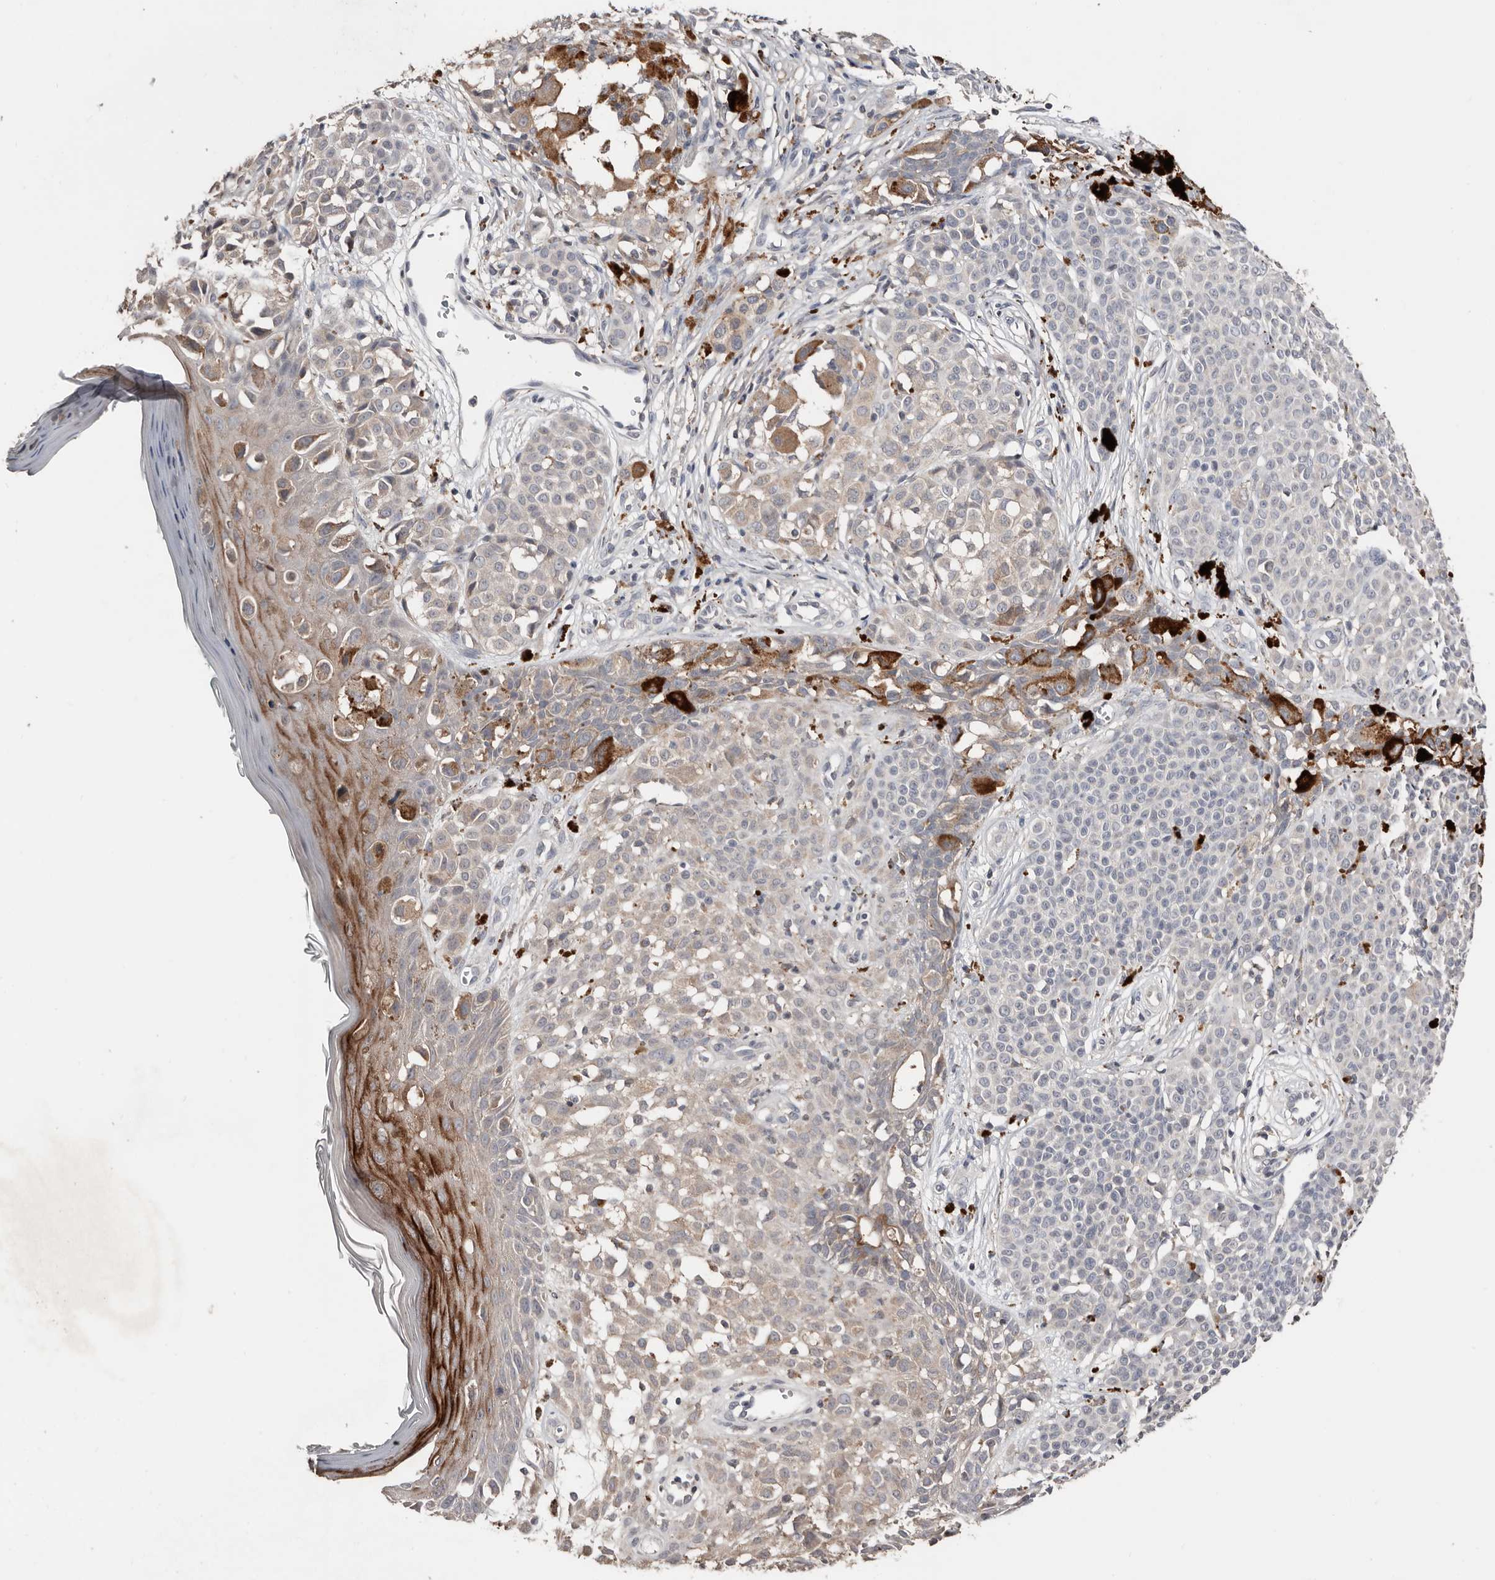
{"staining": {"intensity": "negative", "quantity": "none", "location": "none"}, "tissue": "melanoma", "cell_type": "Tumor cells", "image_type": "cancer", "snomed": [{"axis": "morphology", "description": "Malignant melanoma, NOS"}, {"axis": "topography", "description": "Skin of leg"}], "caption": "High magnification brightfield microscopy of malignant melanoma stained with DAB (brown) and counterstained with hematoxylin (blue): tumor cells show no significant positivity.", "gene": "SLC39A2", "patient": {"sex": "female", "age": 72}}